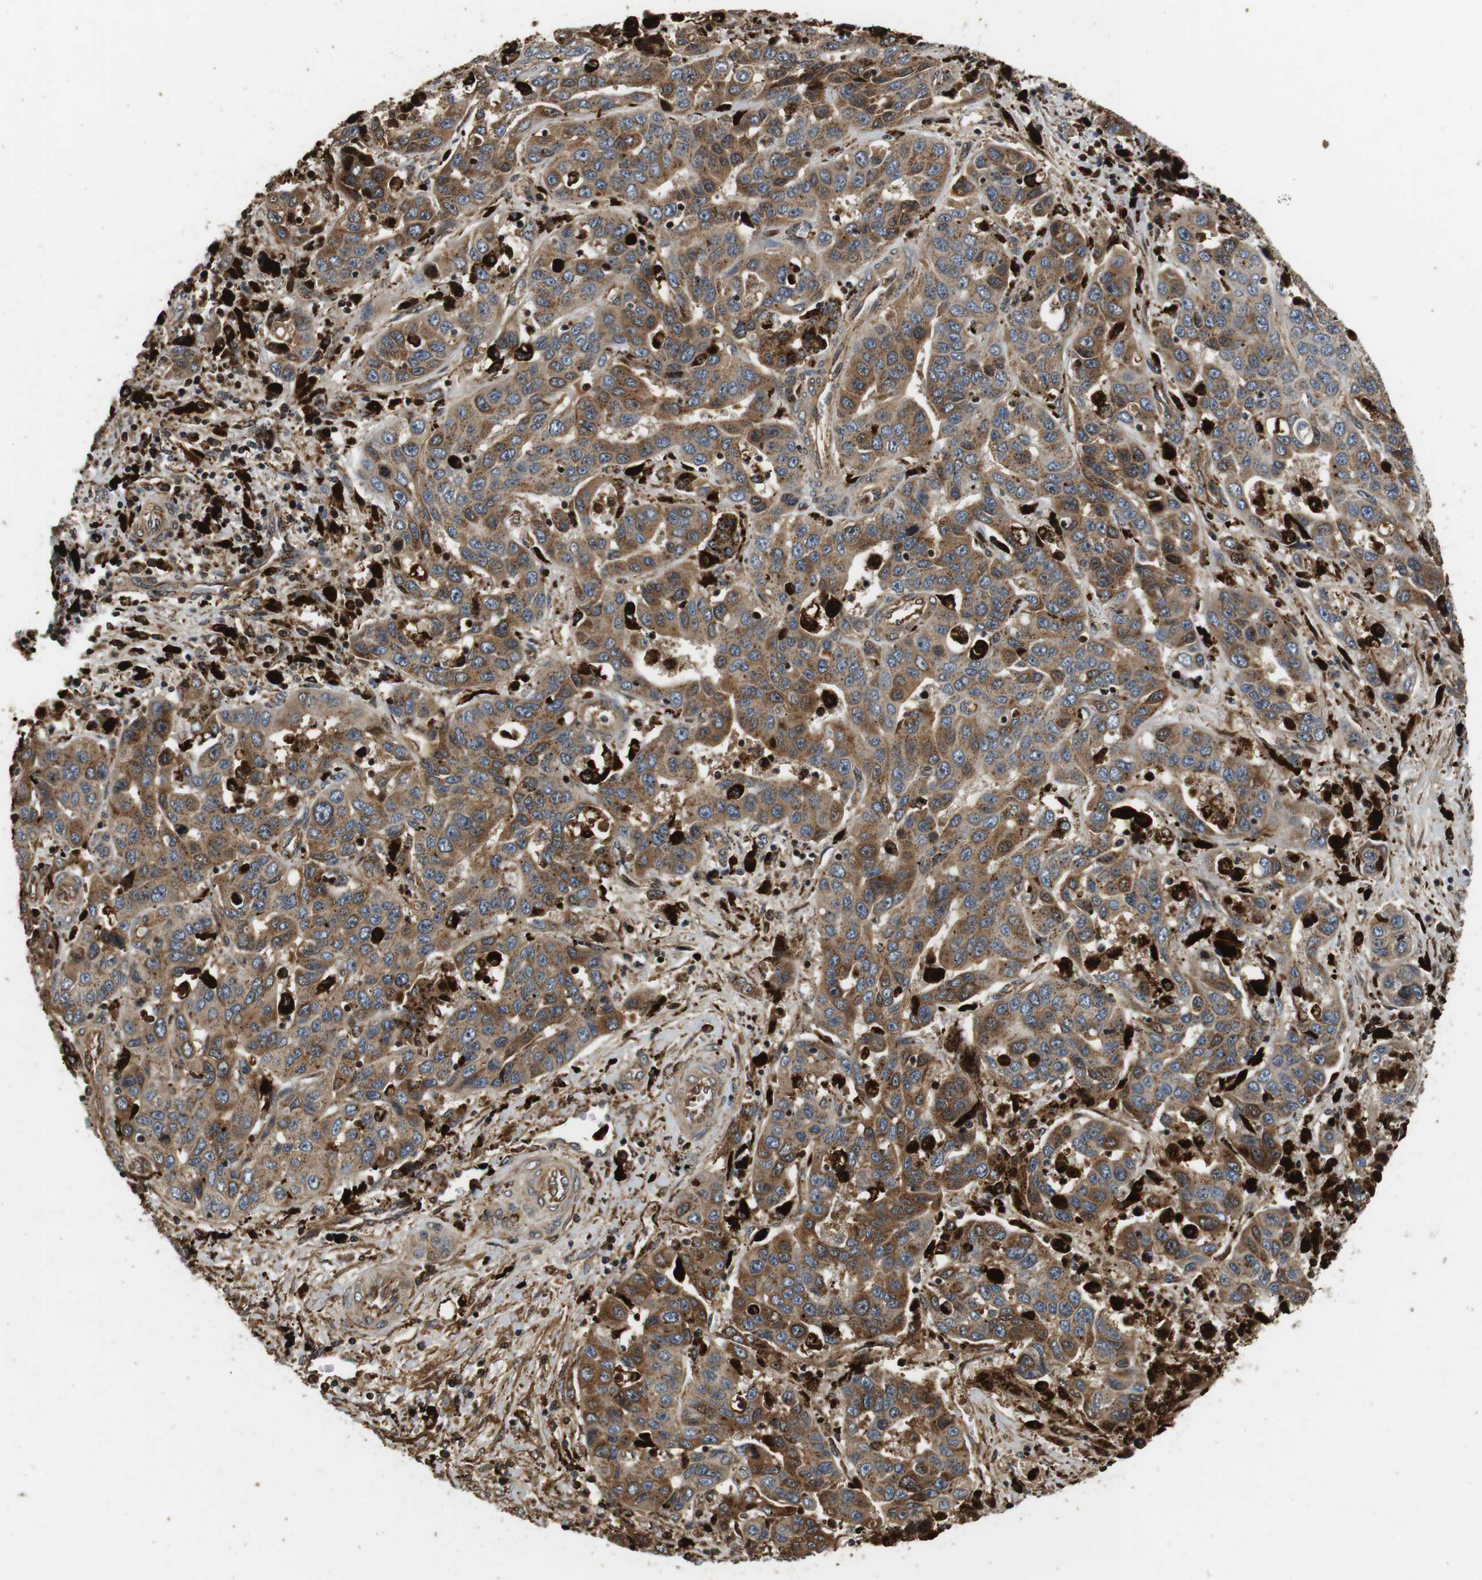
{"staining": {"intensity": "moderate", "quantity": ">75%", "location": "cytoplasmic/membranous"}, "tissue": "liver cancer", "cell_type": "Tumor cells", "image_type": "cancer", "snomed": [{"axis": "morphology", "description": "Cholangiocarcinoma"}, {"axis": "topography", "description": "Liver"}], "caption": "Moderate cytoplasmic/membranous protein positivity is appreciated in approximately >75% of tumor cells in liver cancer (cholangiocarcinoma).", "gene": "TXNRD1", "patient": {"sex": "female", "age": 52}}